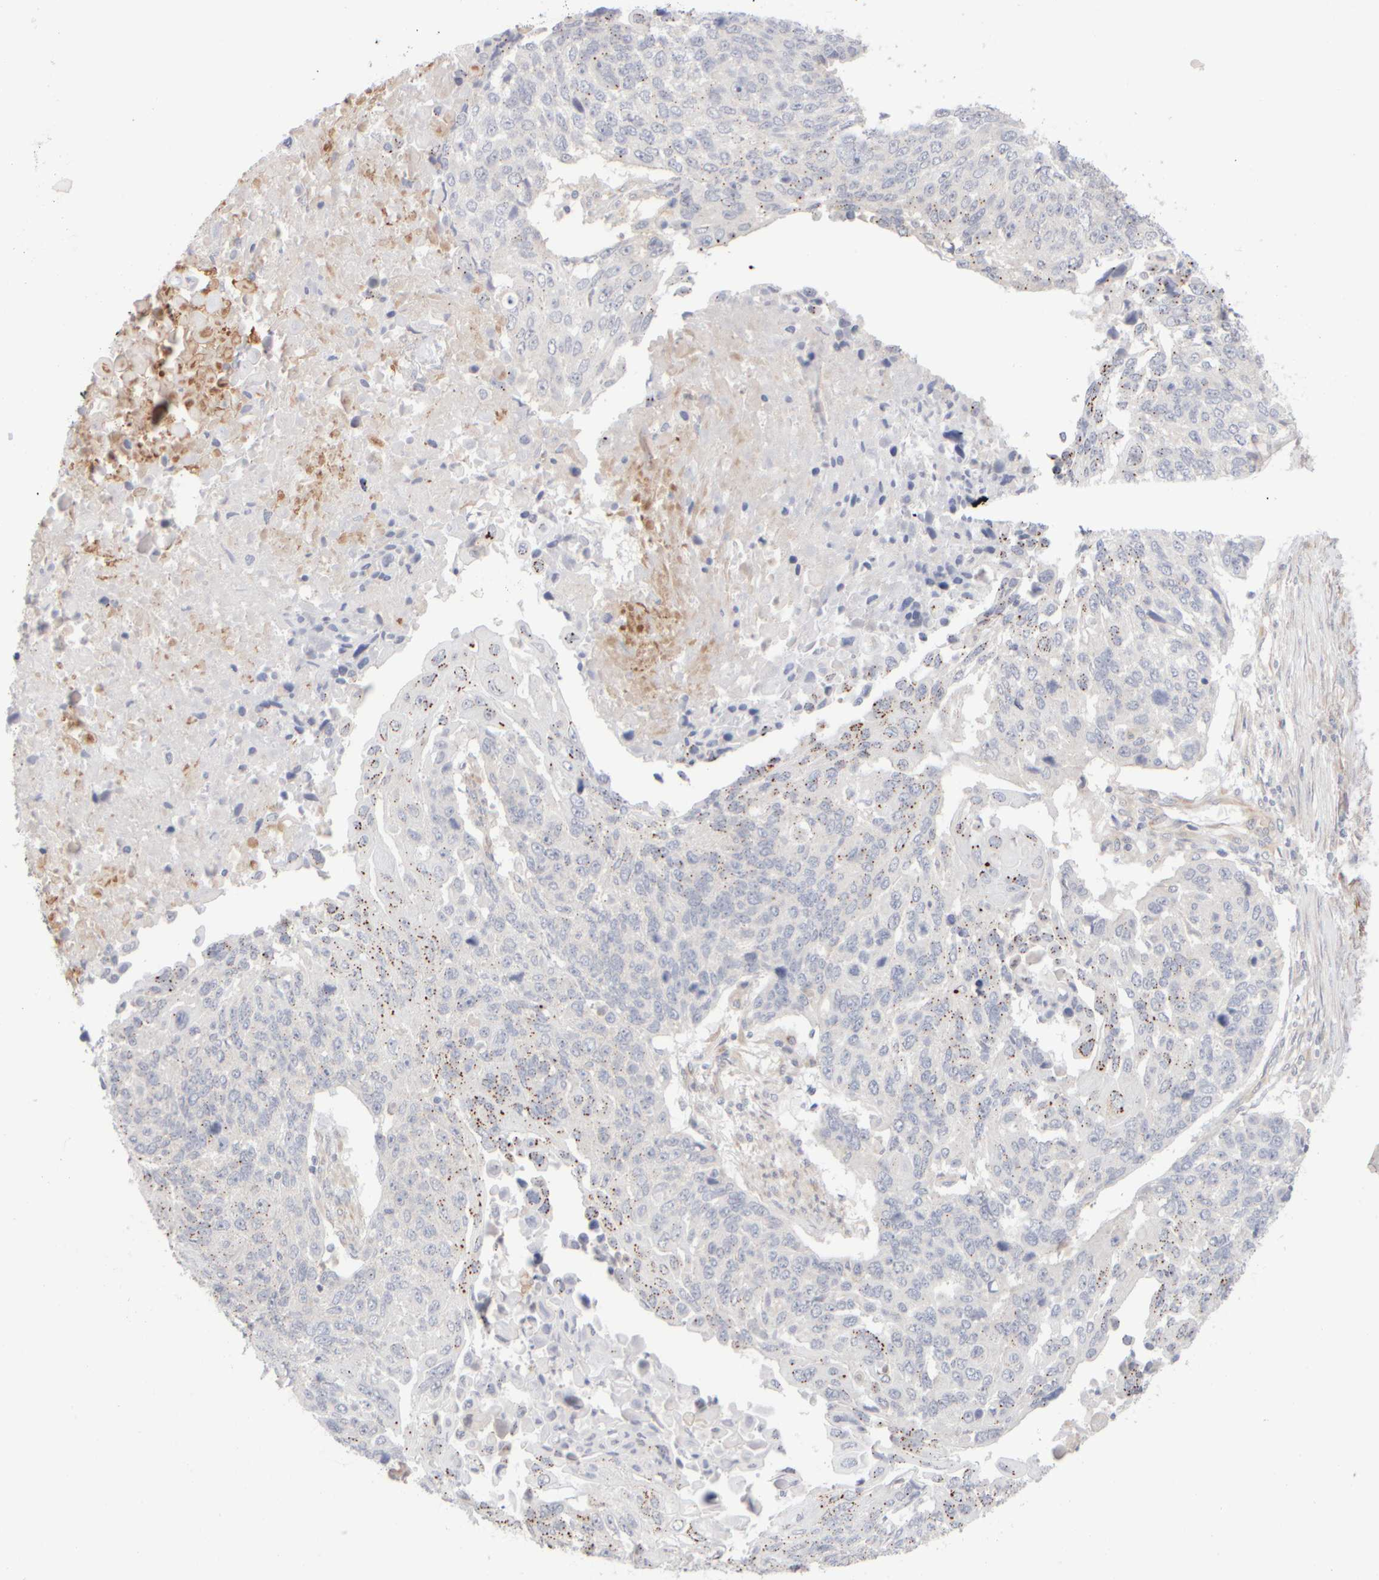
{"staining": {"intensity": "negative", "quantity": "none", "location": "none"}, "tissue": "lung cancer", "cell_type": "Tumor cells", "image_type": "cancer", "snomed": [{"axis": "morphology", "description": "Squamous cell carcinoma, NOS"}, {"axis": "topography", "description": "Lung"}], "caption": "Squamous cell carcinoma (lung) was stained to show a protein in brown. There is no significant expression in tumor cells.", "gene": "GOPC", "patient": {"sex": "male", "age": 66}}